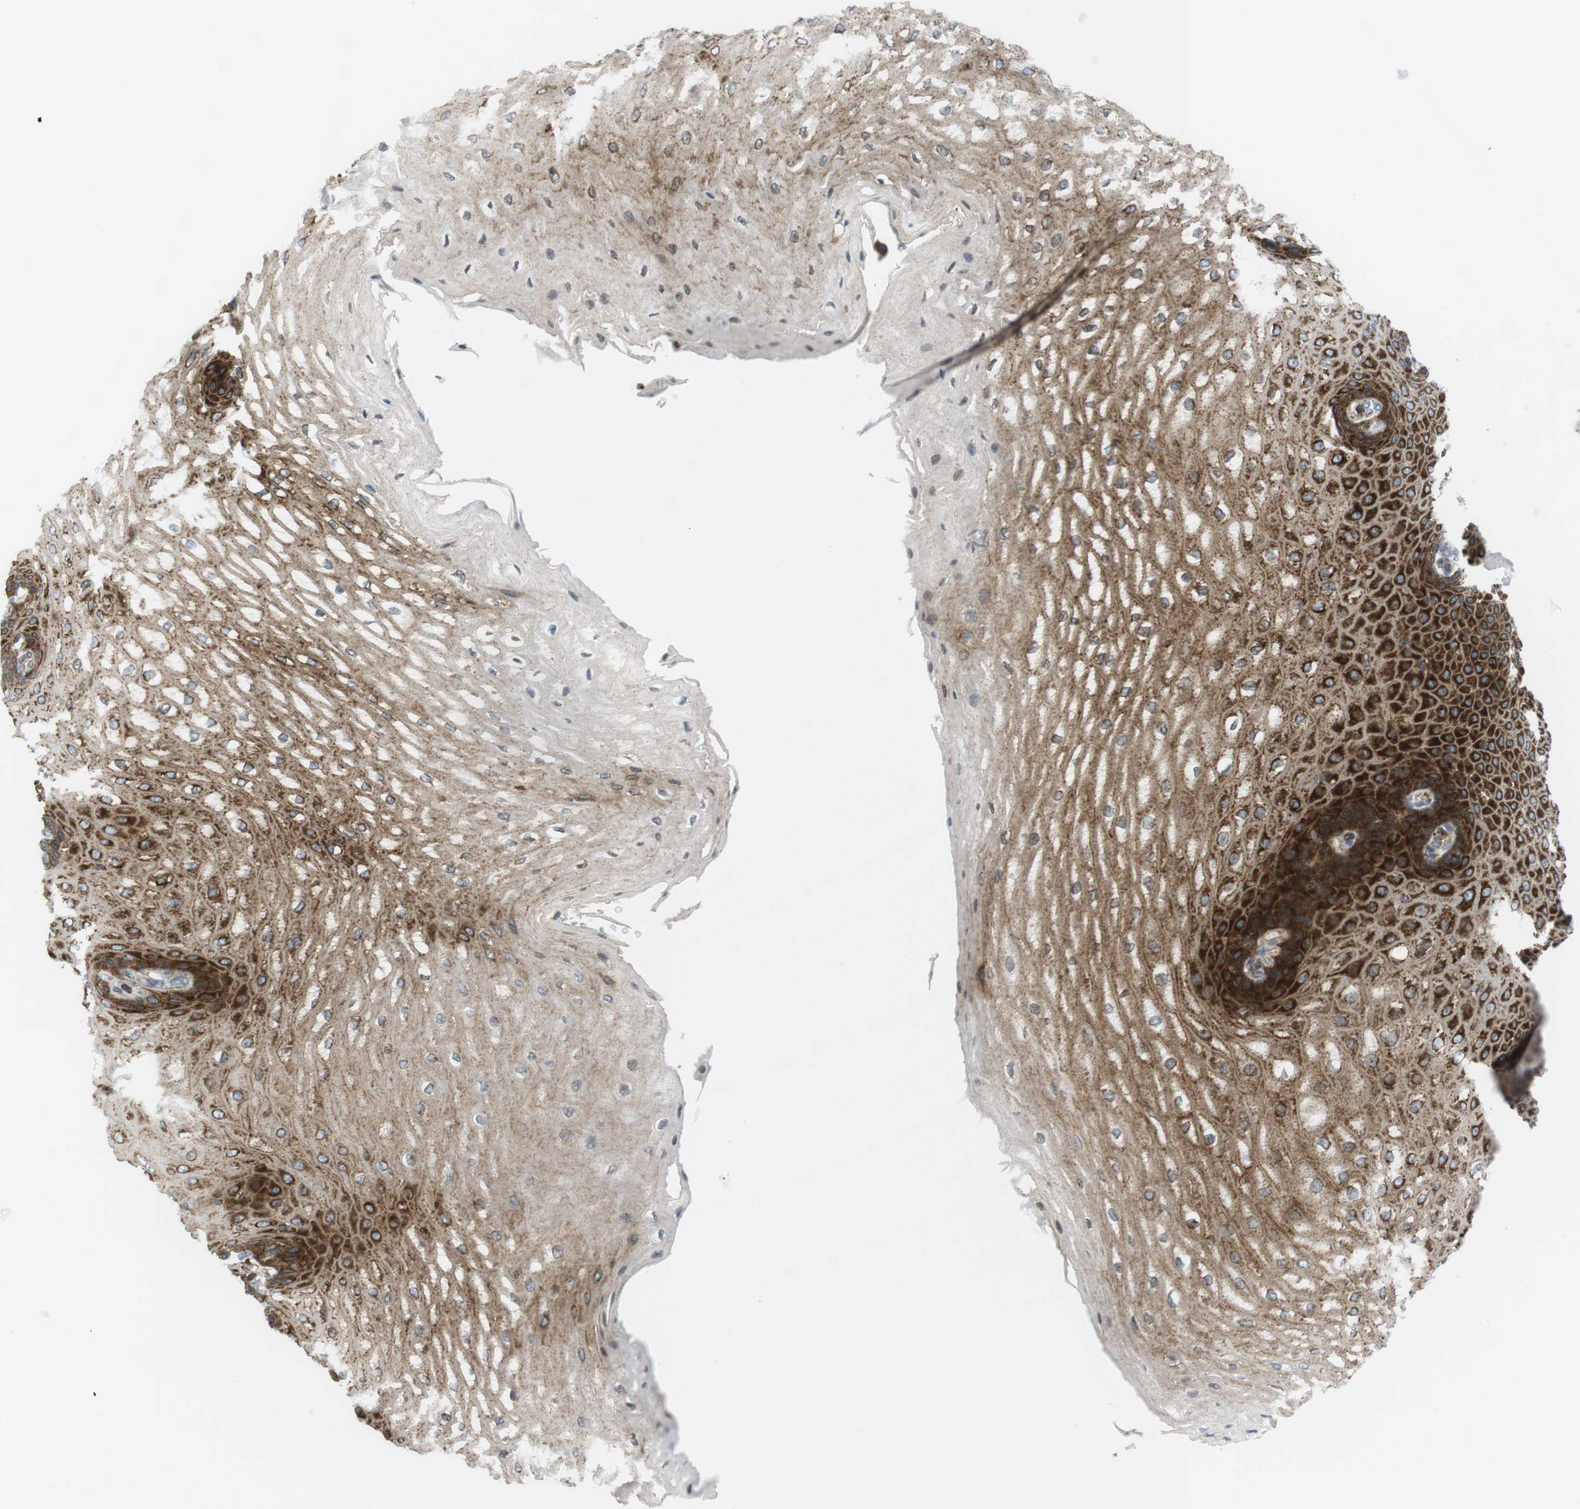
{"staining": {"intensity": "strong", "quantity": ">75%", "location": "cytoplasmic/membranous"}, "tissue": "esophagus", "cell_type": "Squamous epithelial cells", "image_type": "normal", "snomed": [{"axis": "morphology", "description": "Normal tissue, NOS"}, {"axis": "topography", "description": "Esophagus"}], "caption": "Squamous epithelial cells display strong cytoplasmic/membranous expression in about >75% of cells in unremarkable esophagus. The protein of interest is stained brown, and the nuclei are stained in blue (DAB IHC with brightfield microscopy, high magnification).", "gene": "FLII", "patient": {"sex": "male", "age": 54}}